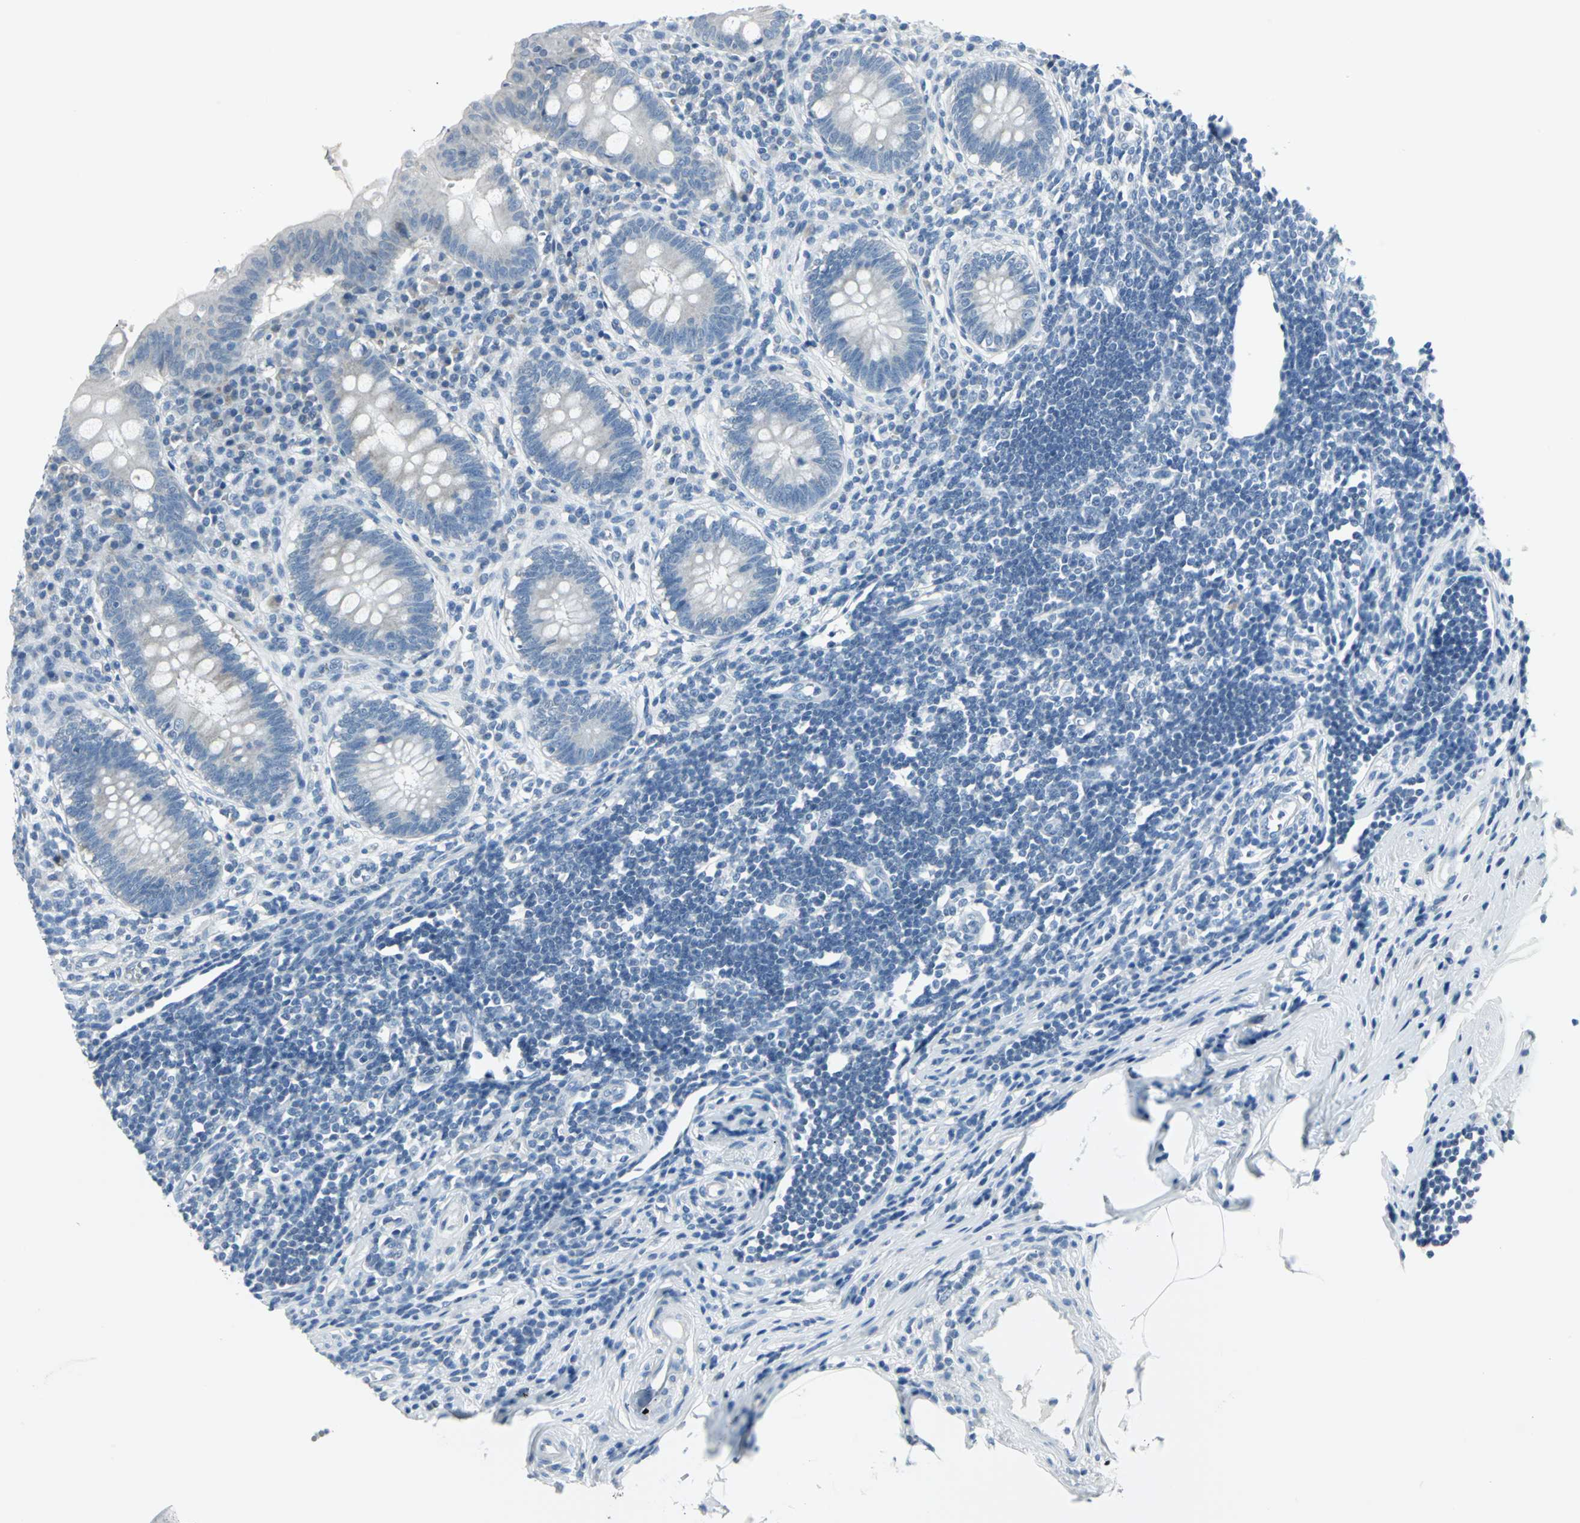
{"staining": {"intensity": "negative", "quantity": "none", "location": "none"}, "tissue": "appendix", "cell_type": "Glandular cells", "image_type": "normal", "snomed": [{"axis": "morphology", "description": "Normal tissue, NOS"}, {"axis": "topography", "description": "Appendix"}], "caption": "Protein analysis of benign appendix exhibits no significant expression in glandular cells. (DAB immunohistochemistry (IHC) visualized using brightfield microscopy, high magnification).", "gene": "DNAI2", "patient": {"sex": "female", "age": 50}}